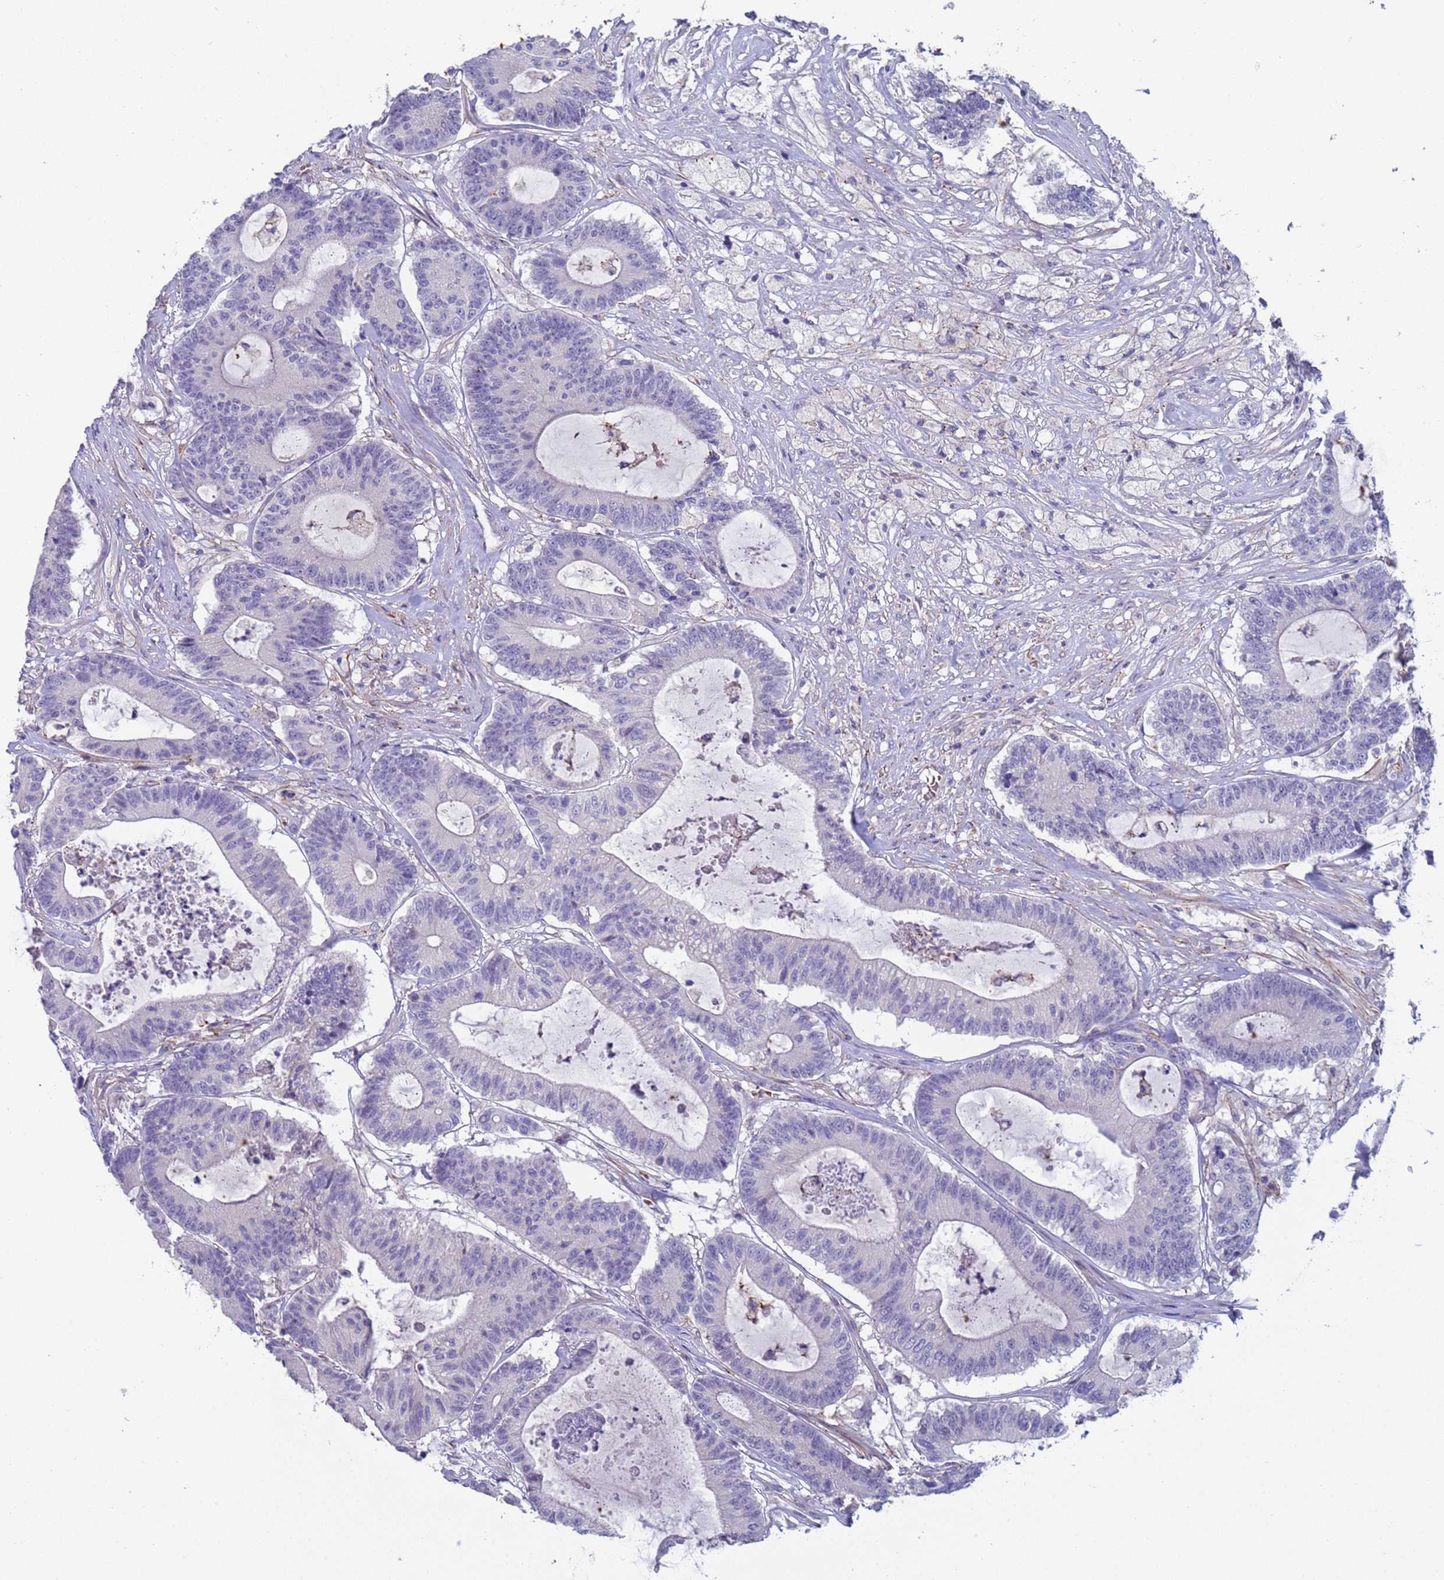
{"staining": {"intensity": "negative", "quantity": "none", "location": "none"}, "tissue": "colorectal cancer", "cell_type": "Tumor cells", "image_type": "cancer", "snomed": [{"axis": "morphology", "description": "Adenocarcinoma, NOS"}, {"axis": "topography", "description": "Colon"}], "caption": "The immunohistochemistry histopathology image has no significant staining in tumor cells of colorectal cancer (adenocarcinoma) tissue.", "gene": "KBTBD3", "patient": {"sex": "female", "age": 84}}